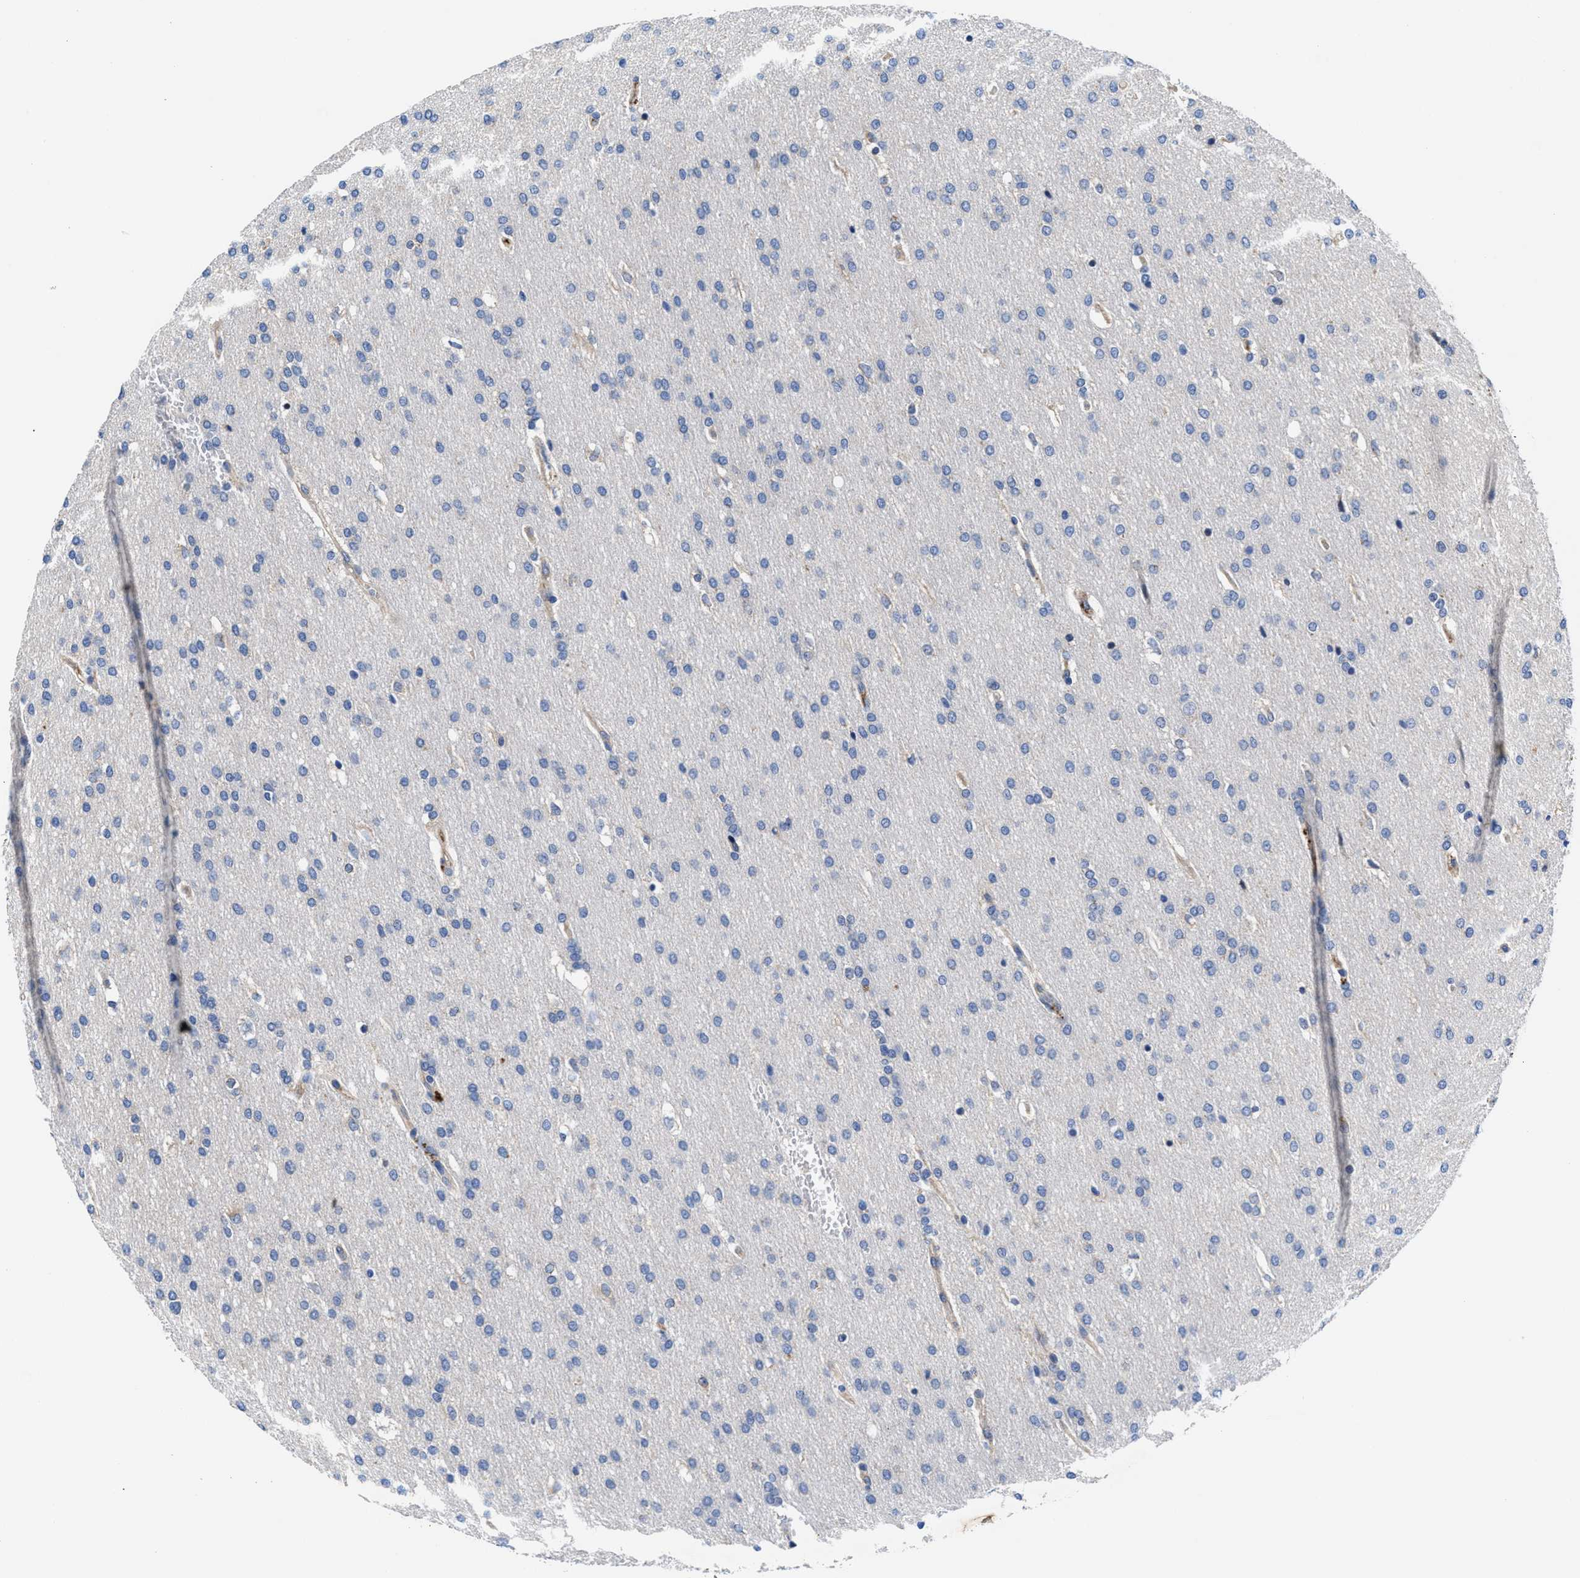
{"staining": {"intensity": "negative", "quantity": "none", "location": "none"}, "tissue": "glioma", "cell_type": "Tumor cells", "image_type": "cancer", "snomed": [{"axis": "morphology", "description": "Glioma, malignant, Low grade"}, {"axis": "topography", "description": "Brain"}], "caption": "High power microscopy image of an immunohistochemistry image of malignant glioma (low-grade), revealing no significant staining in tumor cells. (Brightfield microscopy of DAB (3,3'-diaminobenzidine) IHC at high magnification).", "gene": "DHRS13", "patient": {"sex": "female", "age": 37}}